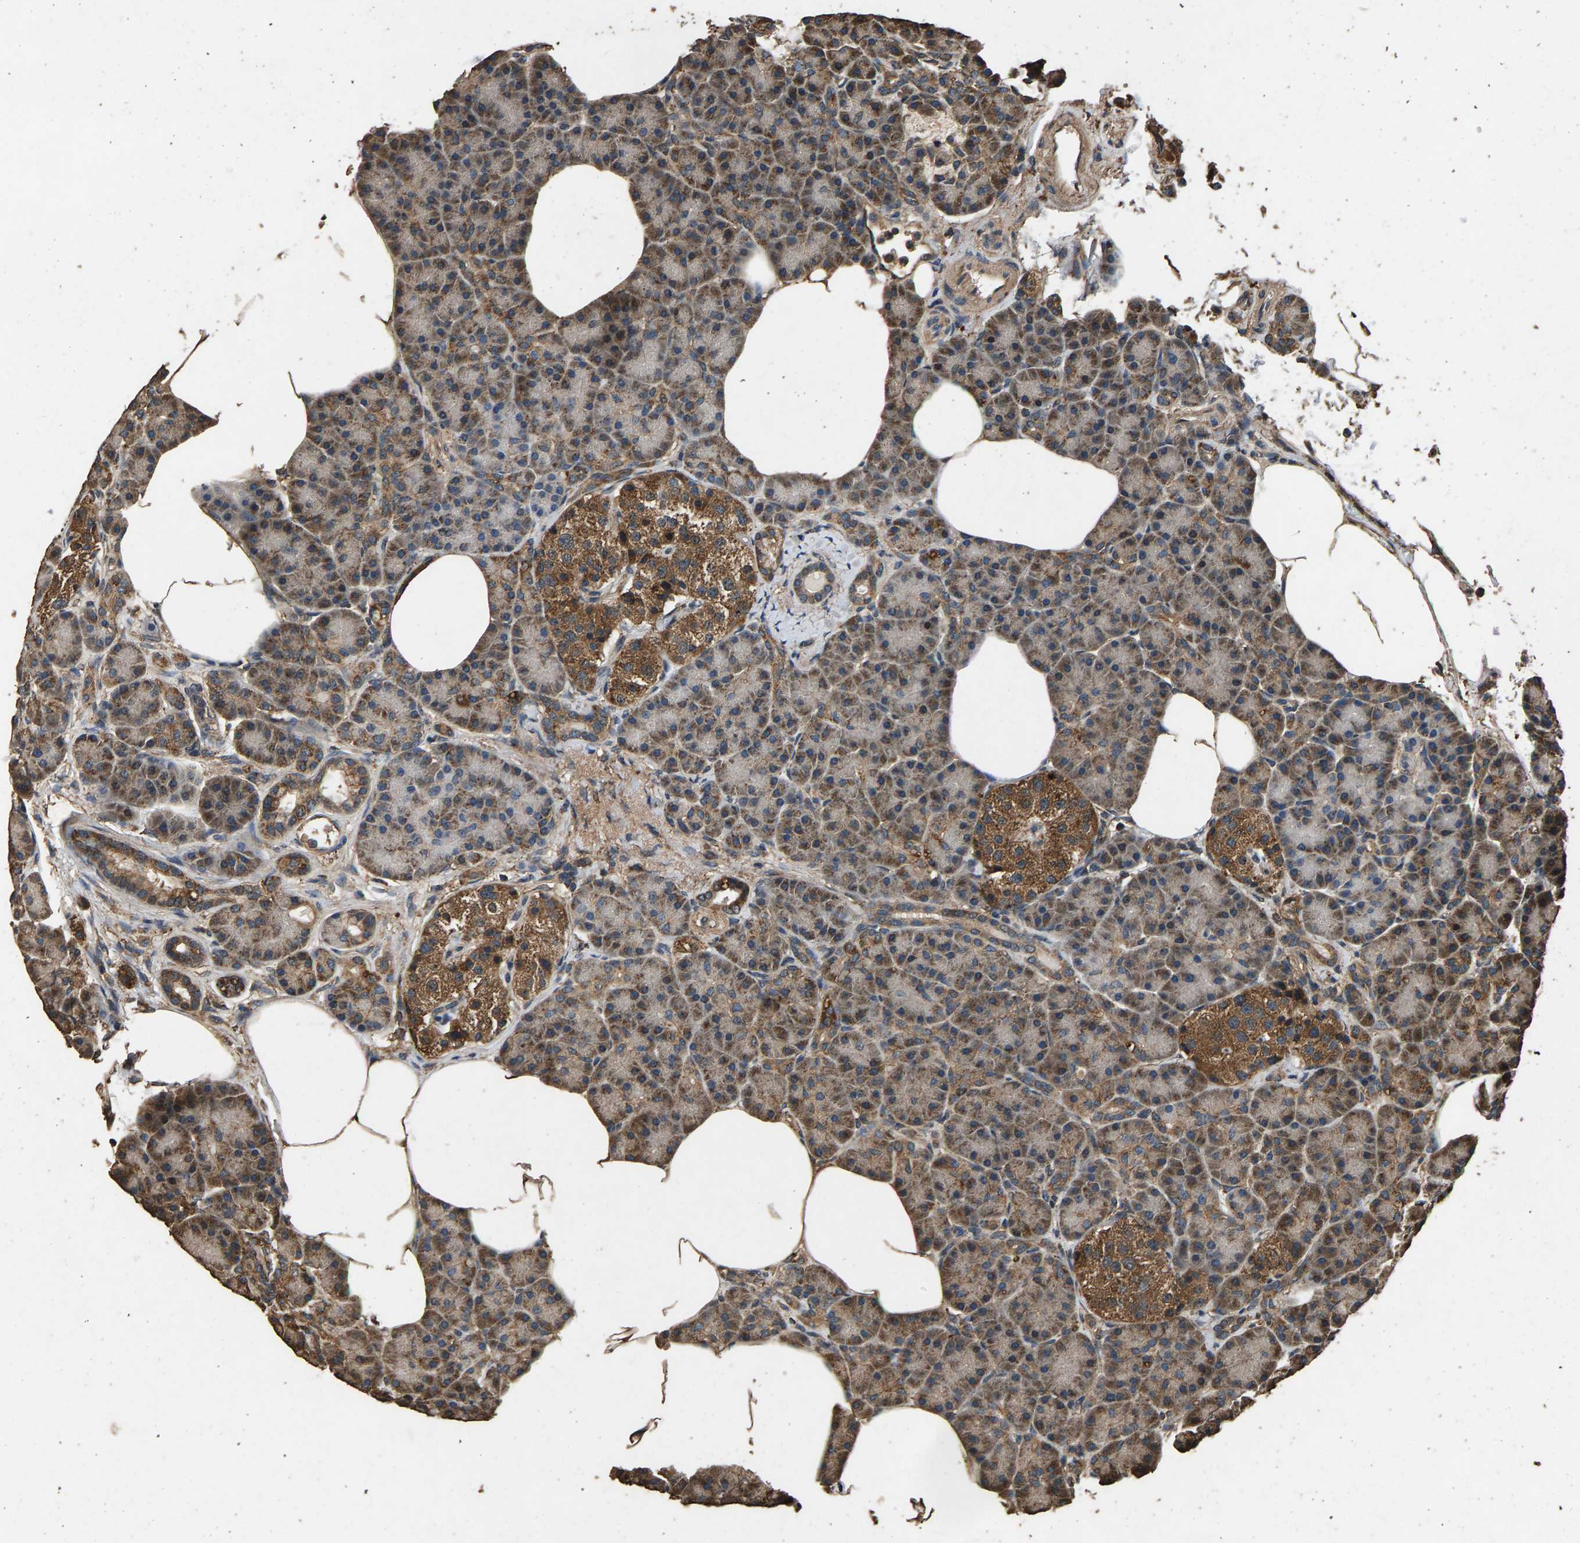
{"staining": {"intensity": "moderate", "quantity": "25%-75%", "location": "cytoplasmic/membranous"}, "tissue": "pancreas", "cell_type": "Exocrine glandular cells", "image_type": "normal", "snomed": [{"axis": "morphology", "description": "Normal tissue, NOS"}, {"axis": "topography", "description": "Pancreas"}], "caption": "Exocrine glandular cells exhibit medium levels of moderate cytoplasmic/membranous positivity in about 25%-75% of cells in unremarkable human pancreas. Immunohistochemistry stains the protein in brown and the nuclei are stained blue.", "gene": "MRPL27", "patient": {"sex": "female", "age": 70}}